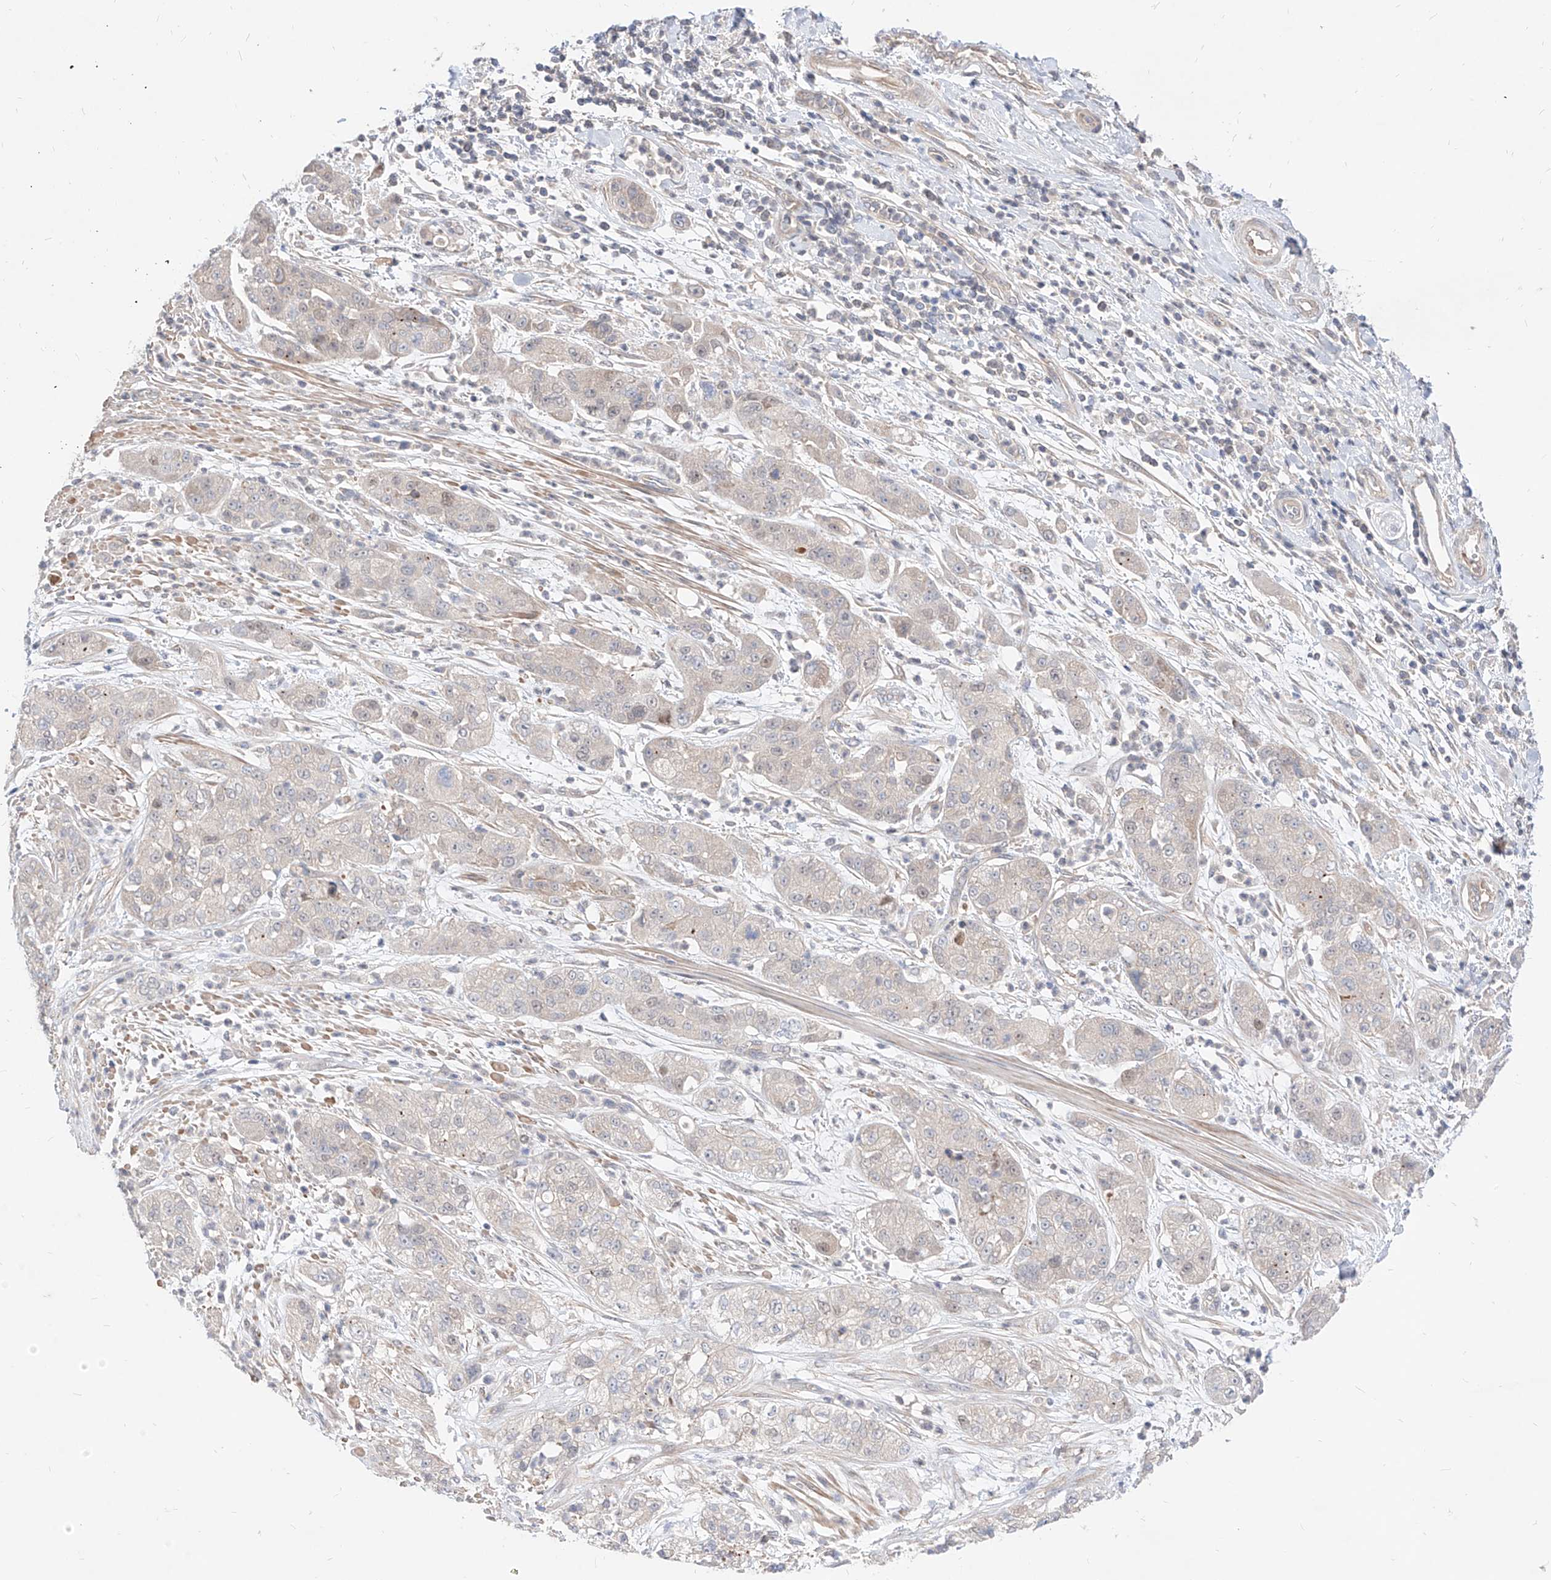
{"staining": {"intensity": "negative", "quantity": "none", "location": "none"}, "tissue": "pancreatic cancer", "cell_type": "Tumor cells", "image_type": "cancer", "snomed": [{"axis": "morphology", "description": "Adenocarcinoma, NOS"}, {"axis": "topography", "description": "Pancreas"}], "caption": "Immunohistochemistry (IHC) photomicrograph of pancreatic adenocarcinoma stained for a protein (brown), which reveals no expression in tumor cells.", "gene": "TSNAX", "patient": {"sex": "female", "age": 78}}